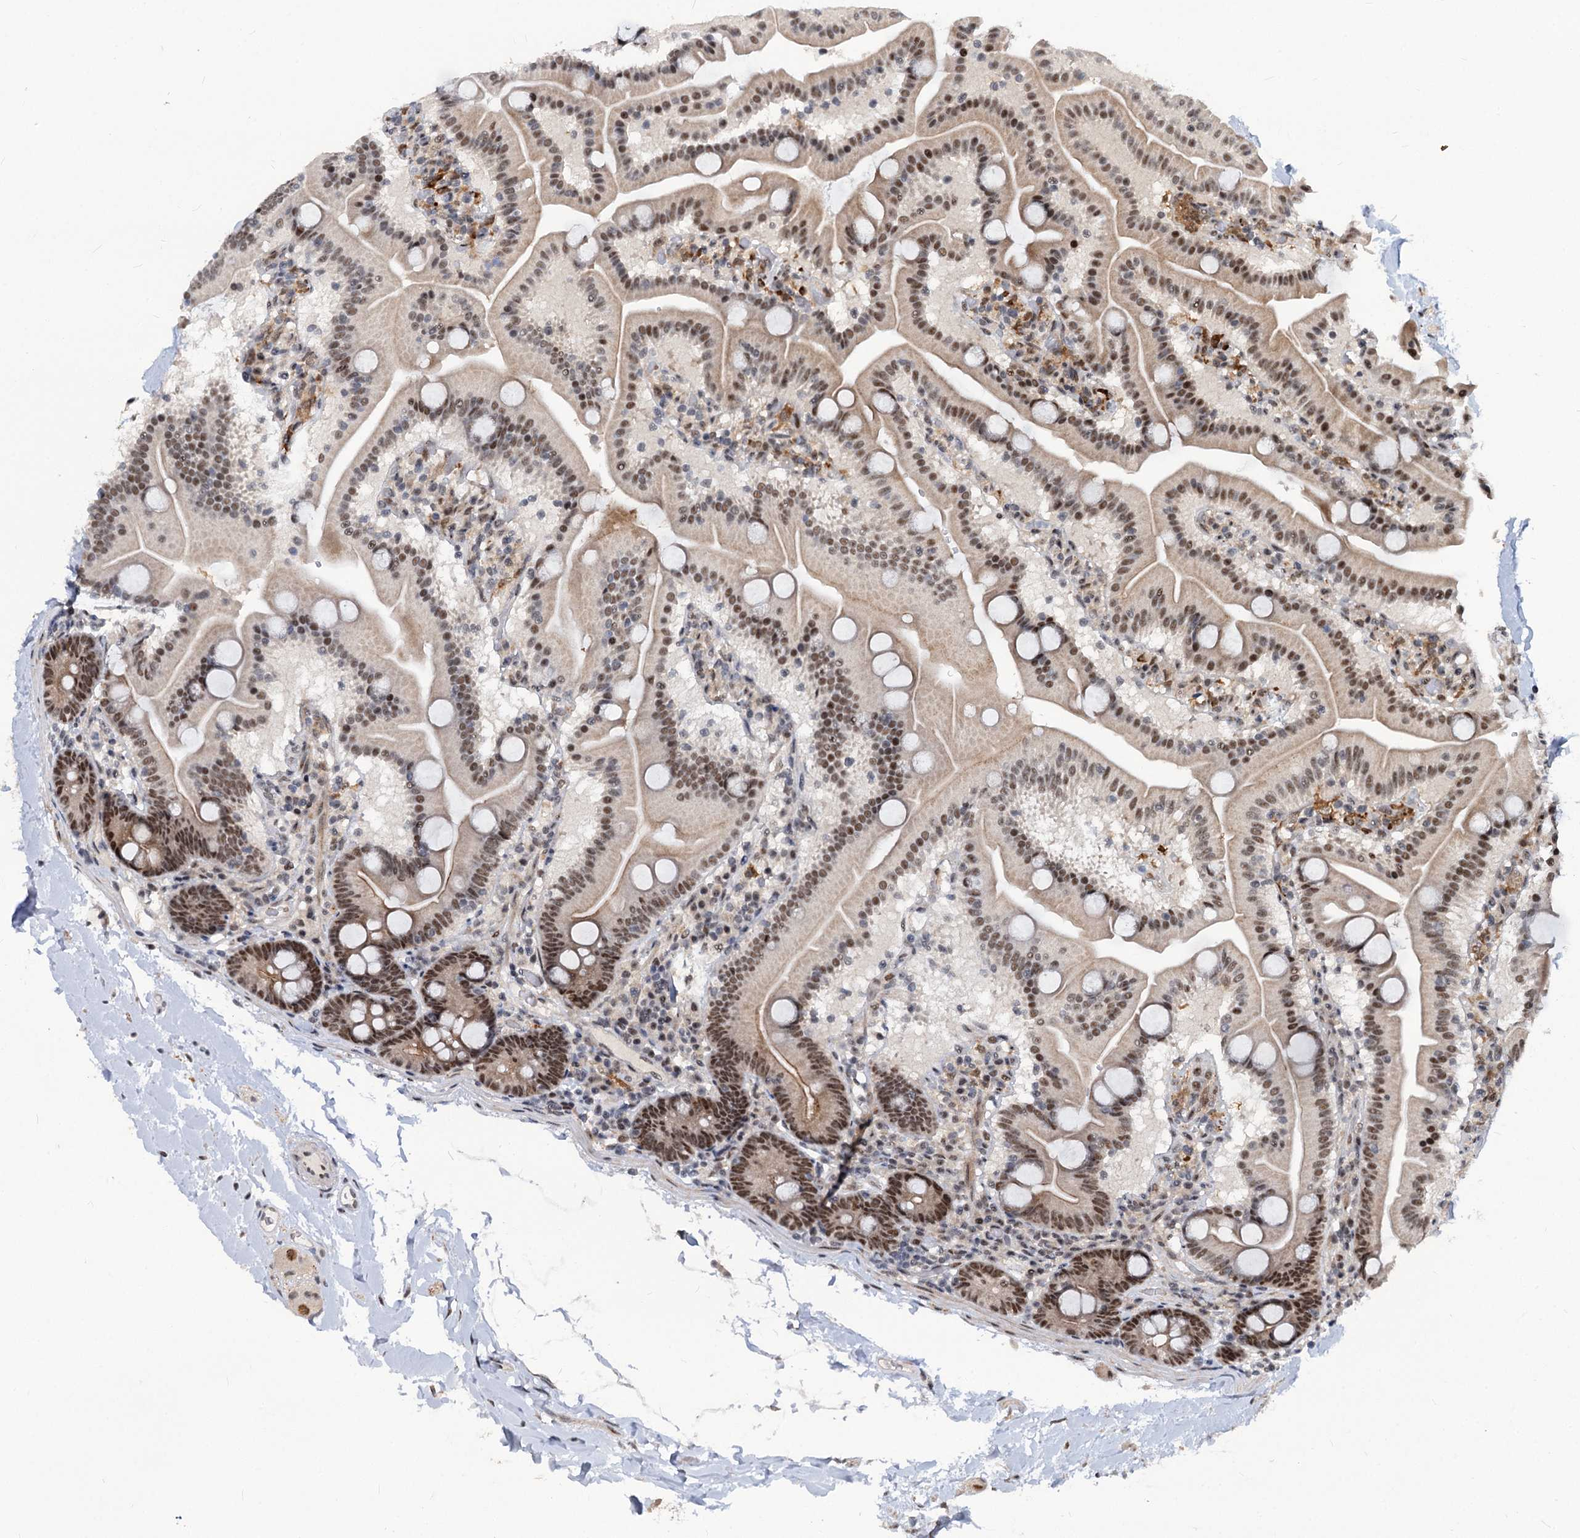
{"staining": {"intensity": "moderate", "quantity": ">75%", "location": "cytoplasmic/membranous,nuclear"}, "tissue": "duodenum", "cell_type": "Glandular cells", "image_type": "normal", "snomed": [{"axis": "morphology", "description": "Normal tissue, NOS"}, {"axis": "topography", "description": "Duodenum"}], "caption": "Immunohistochemical staining of normal duodenum displays medium levels of moderate cytoplasmic/membranous,nuclear expression in approximately >75% of glandular cells.", "gene": "PHF8", "patient": {"sex": "male", "age": 55}}